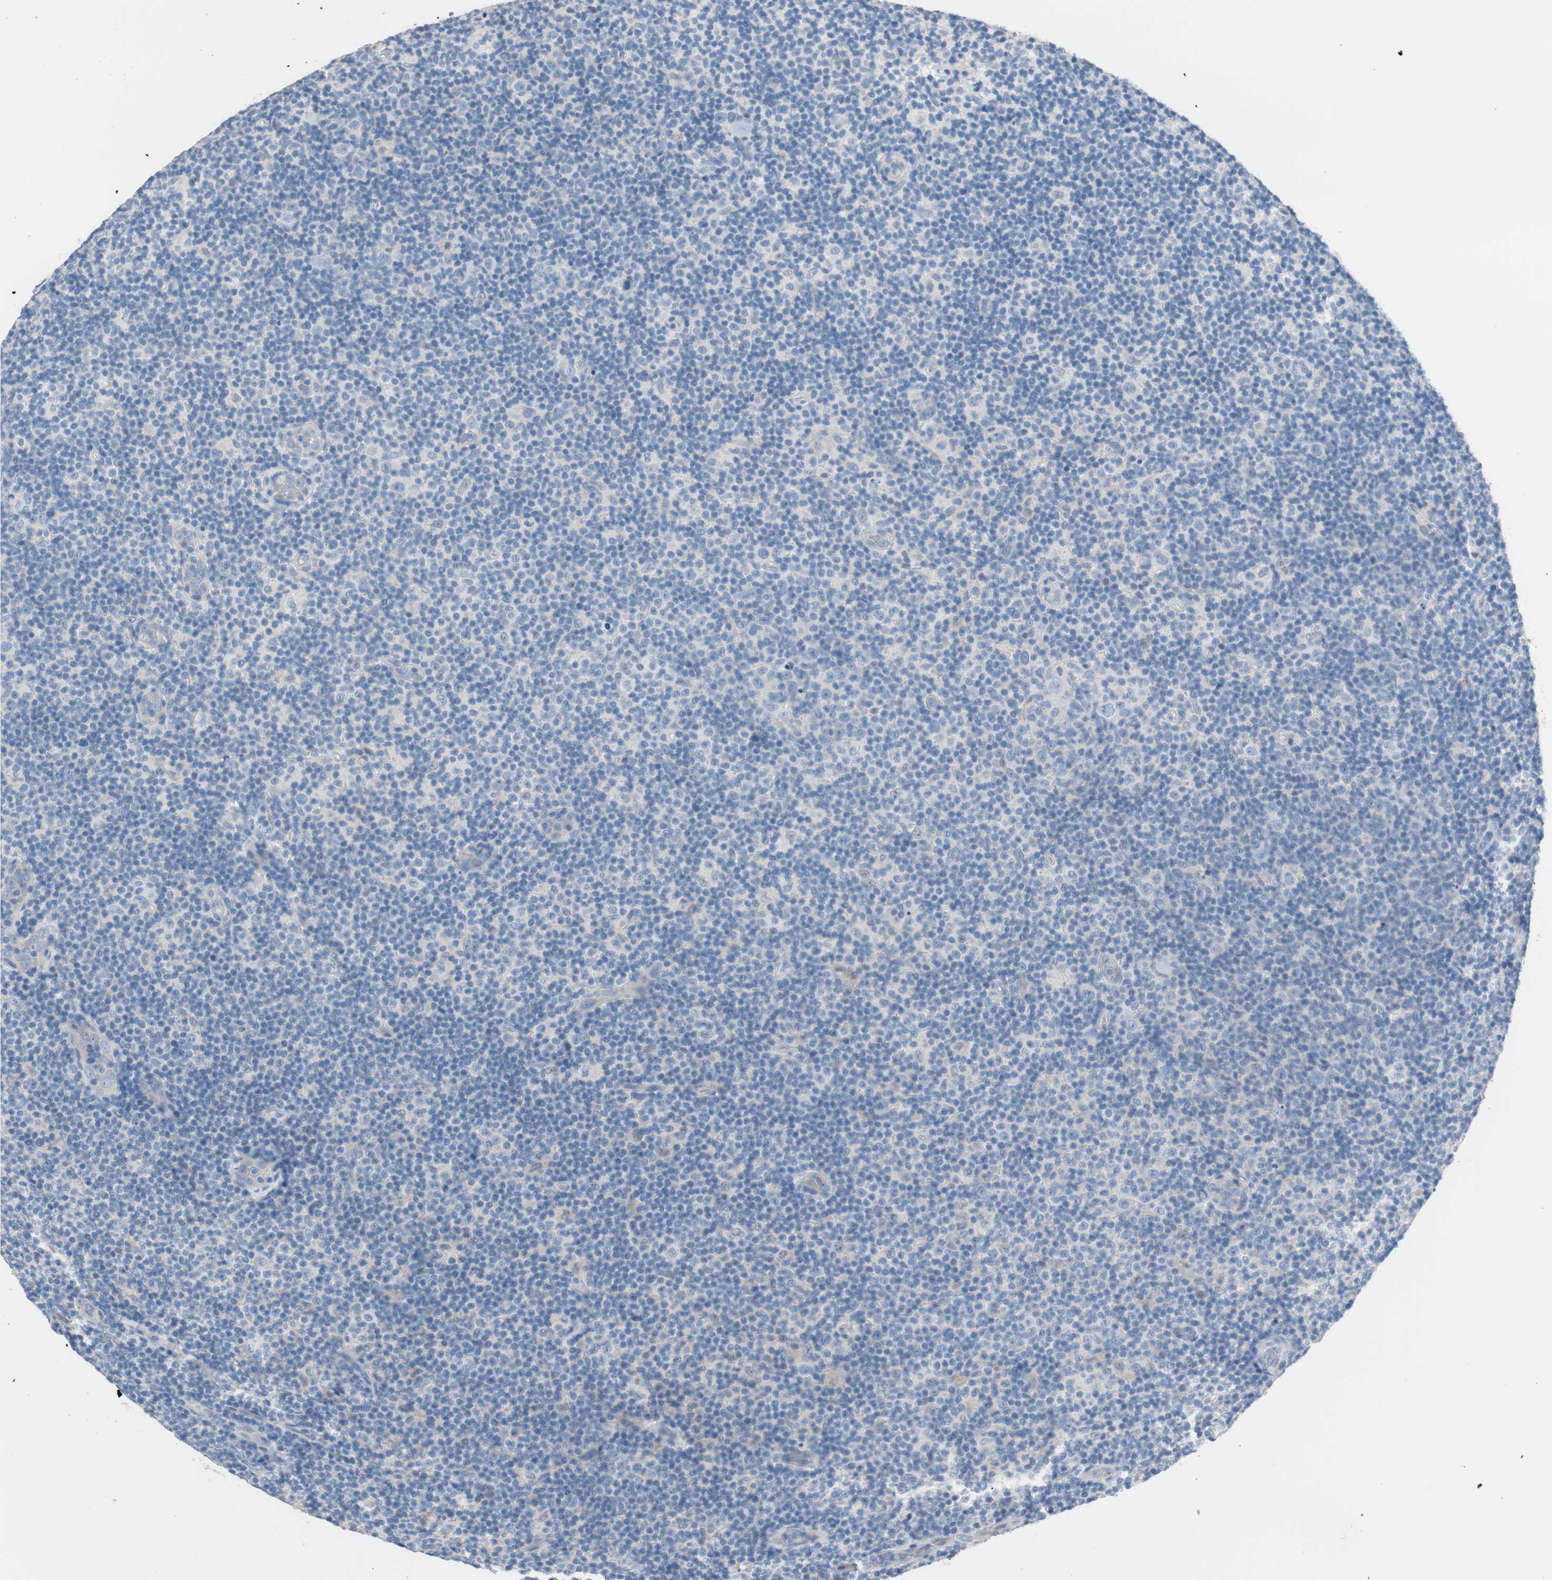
{"staining": {"intensity": "negative", "quantity": "none", "location": "none"}, "tissue": "lymphoma", "cell_type": "Tumor cells", "image_type": "cancer", "snomed": [{"axis": "morphology", "description": "Malignant lymphoma, non-Hodgkin's type, Low grade"}, {"axis": "topography", "description": "Lymph node"}], "caption": "This is a histopathology image of IHC staining of lymphoma, which shows no positivity in tumor cells. (DAB IHC visualized using brightfield microscopy, high magnification).", "gene": "VIL1", "patient": {"sex": "male", "age": 83}}